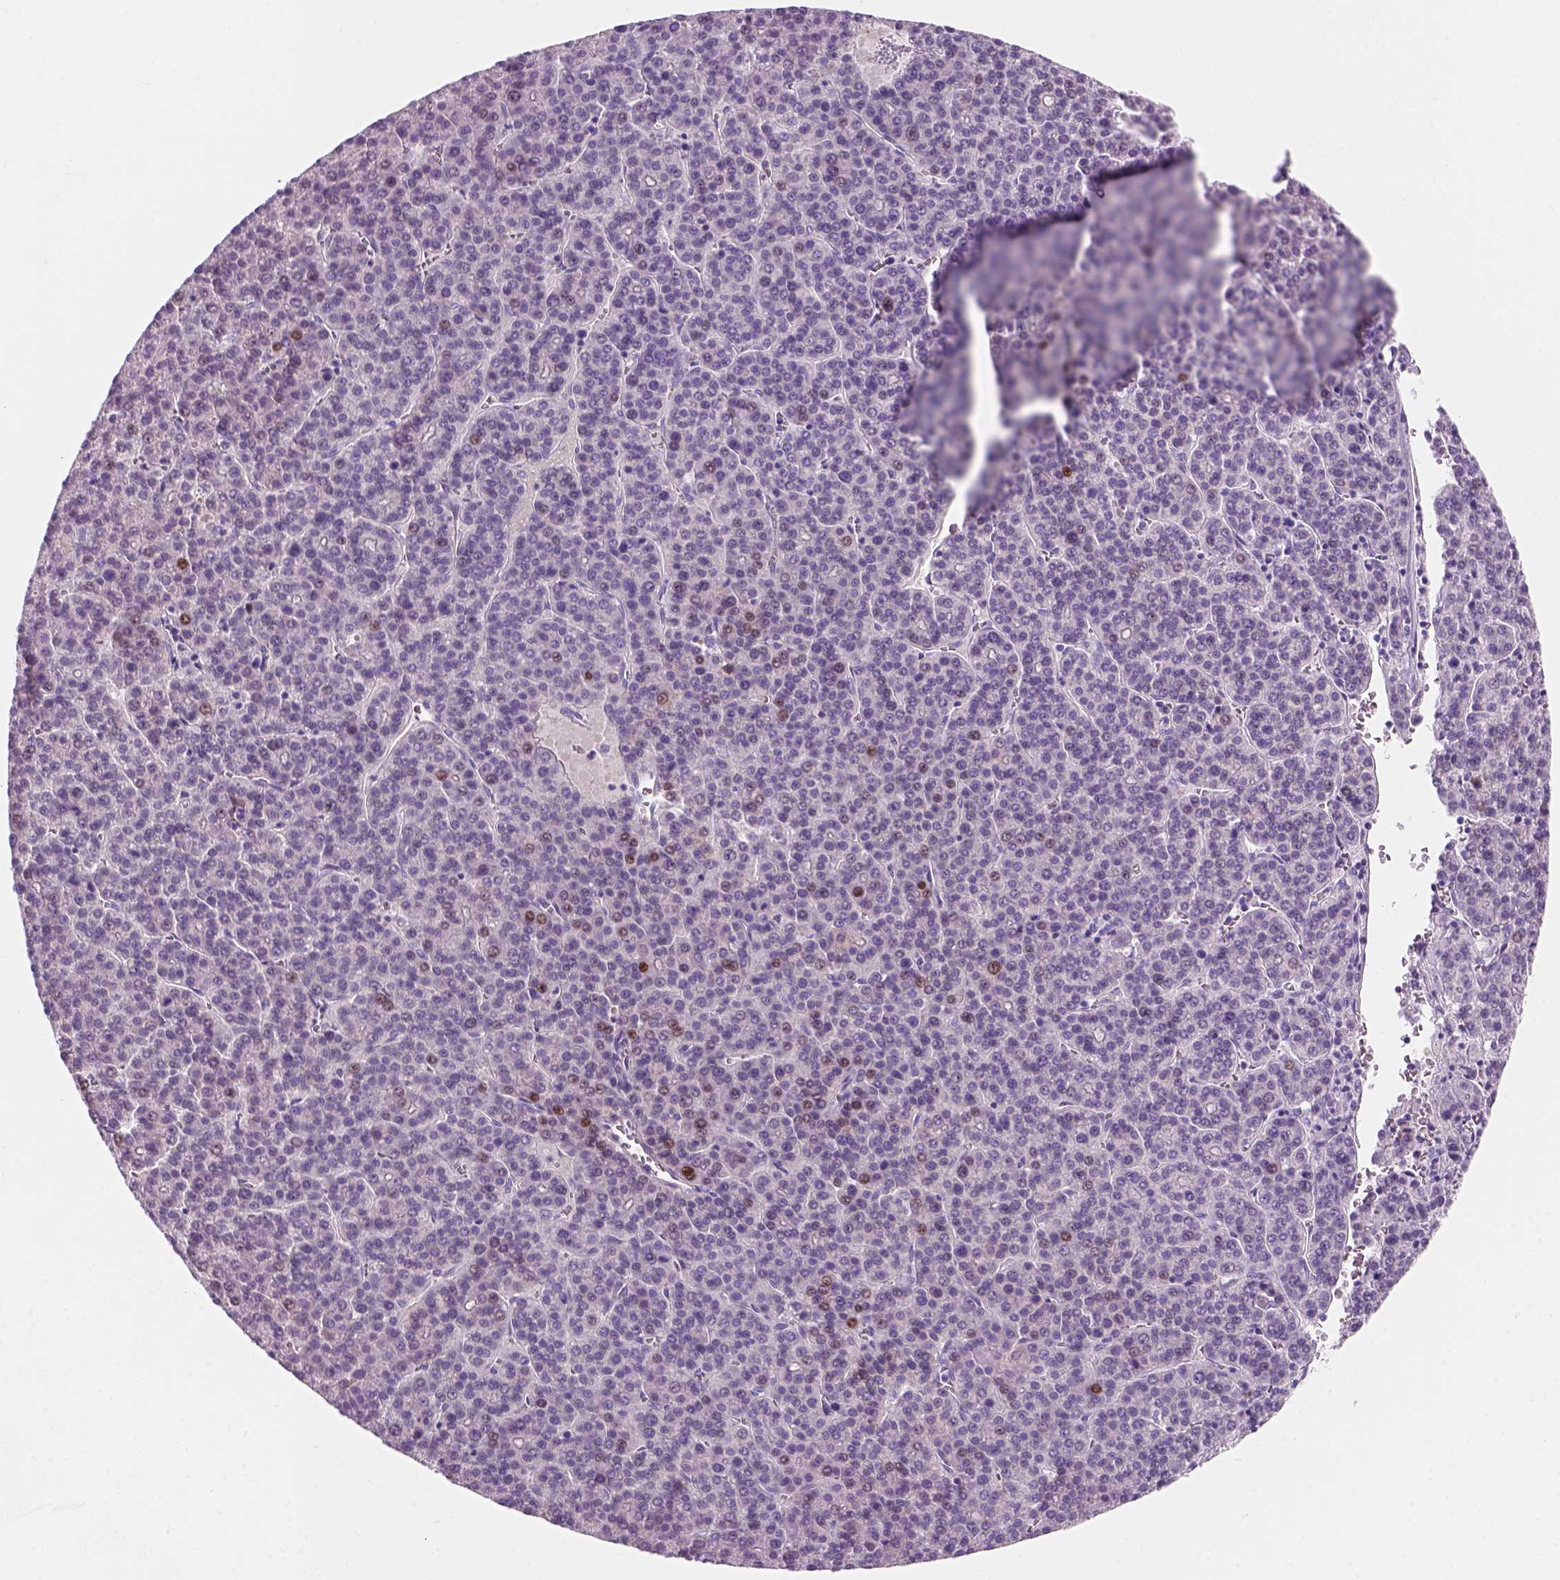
{"staining": {"intensity": "negative", "quantity": "none", "location": "none"}, "tissue": "liver cancer", "cell_type": "Tumor cells", "image_type": "cancer", "snomed": [{"axis": "morphology", "description": "Carcinoma, Hepatocellular, NOS"}, {"axis": "topography", "description": "Liver"}], "caption": "Liver cancer (hepatocellular carcinoma) was stained to show a protein in brown. There is no significant staining in tumor cells. (Brightfield microscopy of DAB (3,3'-diaminobenzidine) immunohistochemistry (IHC) at high magnification).", "gene": "KRTAP11-1", "patient": {"sex": "female", "age": 58}}